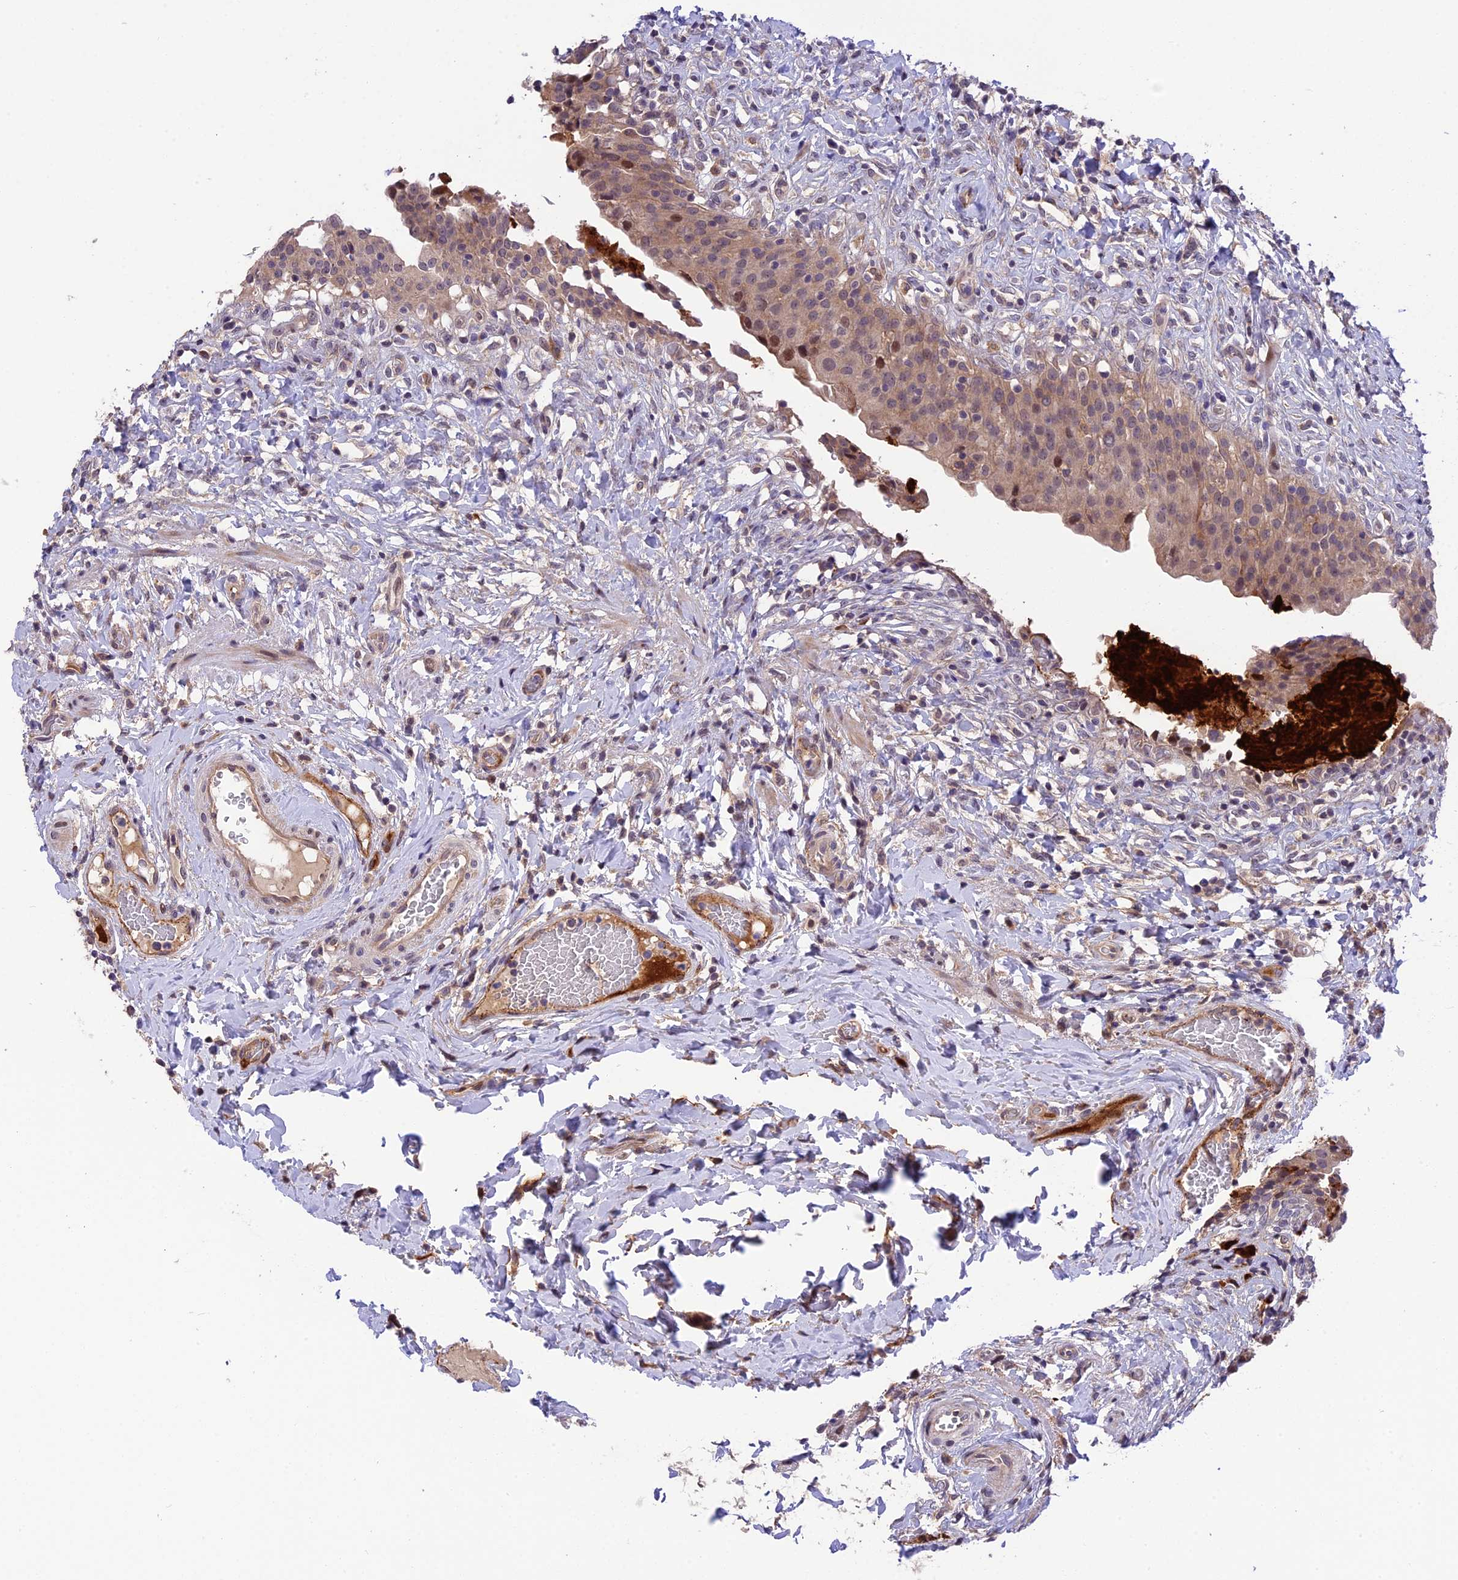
{"staining": {"intensity": "weak", "quantity": ">75%", "location": "cytoplasmic/membranous,nuclear"}, "tissue": "urinary bladder", "cell_type": "Urothelial cells", "image_type": "normal", "snomed": [{"axis": "morphology", "description": "Normal tissue, NOS"}, {"axis": "morphology", "description": "Inflammation, NOS"}, {"axis": "topography", "description": "Urinary bladder"}], "caption": "This histopathology image shows immunohistochemistry staining of normal human urinary bladder, with low weak cytoplasmic/membranous,nuclear expression in about >75% of urothelial cells.", "gene": "MFSD2A", "patient": {"sex": "male", "age": 64}}